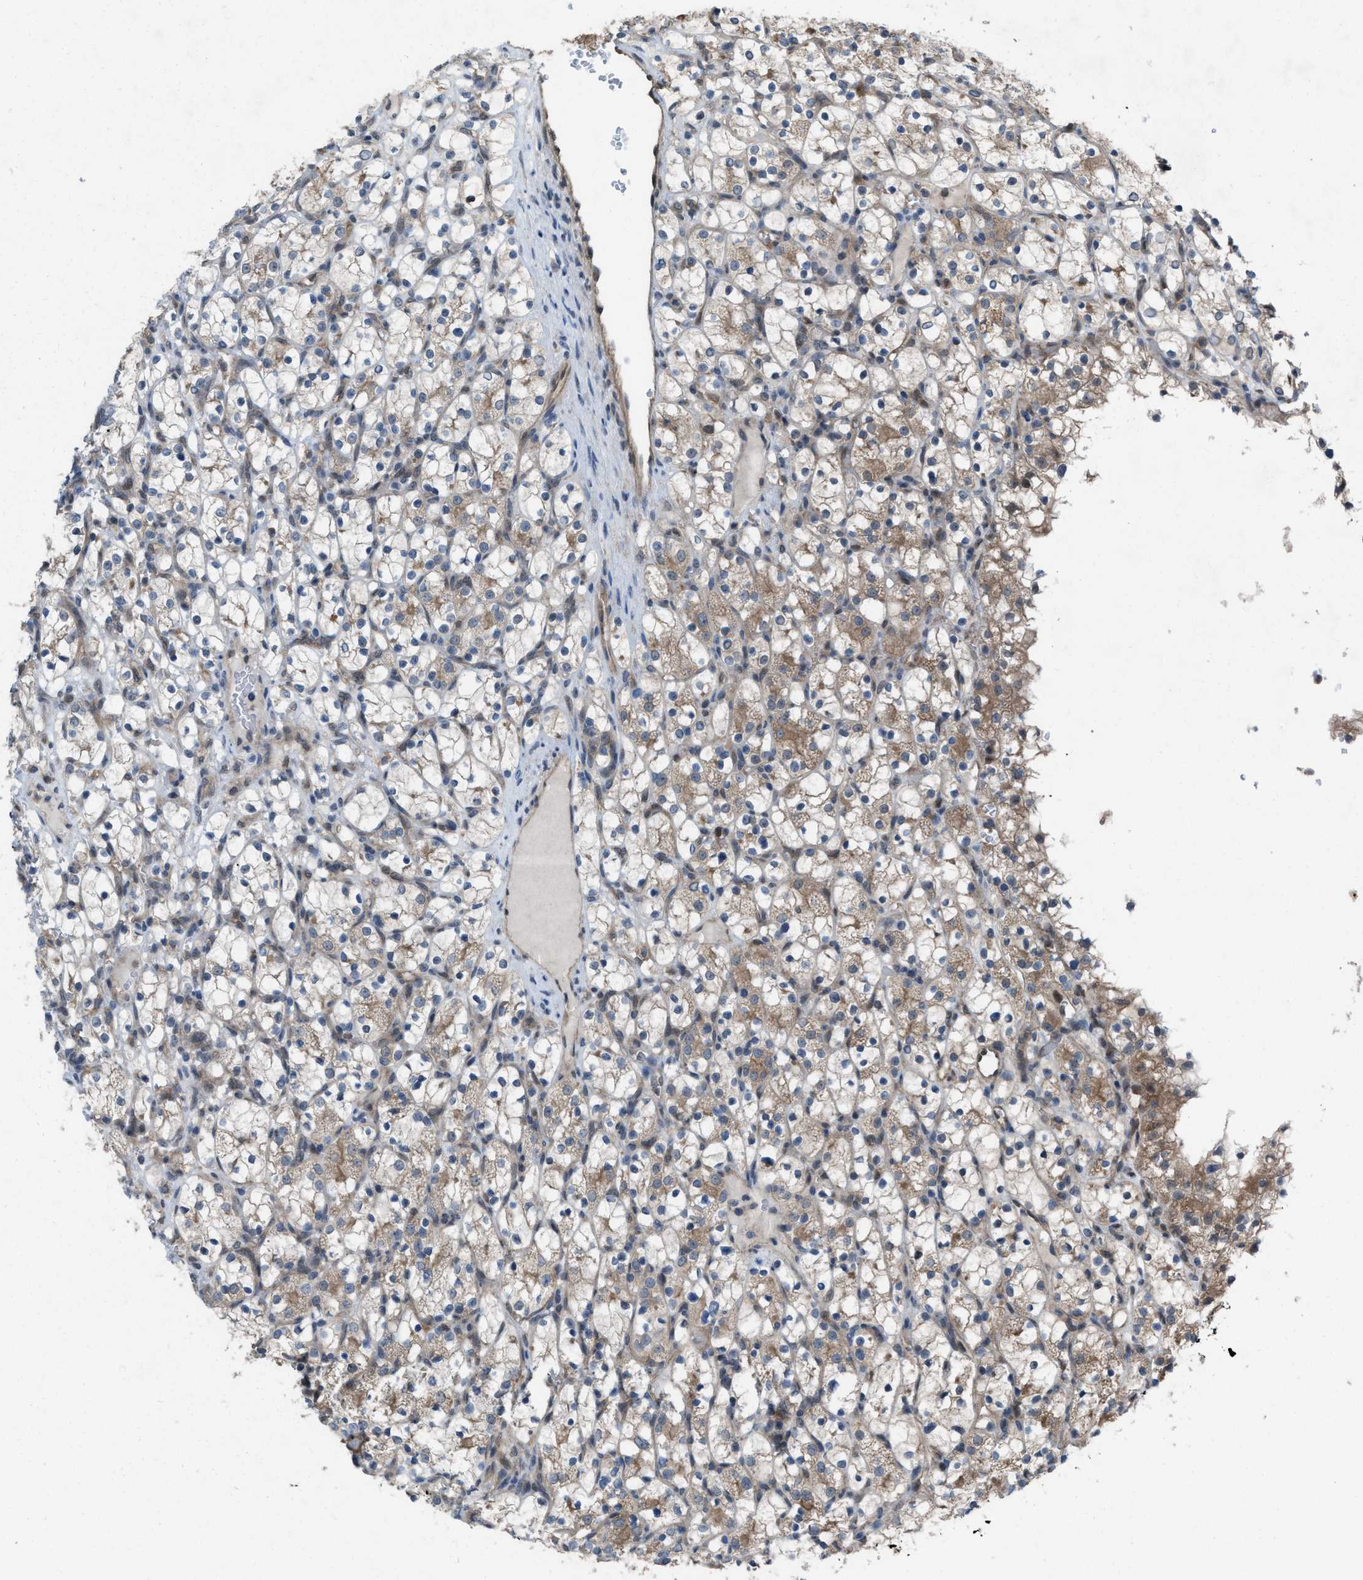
{"staining": {"intensity": "weak", "quantity": "<25%", "location": "cytoplasmic/membranous"}, "tissue": "renal cancer", "cell_type": "Tumor cells", "image_type": "cancer", "snomed": [{"axis": "morphology", "description": "Adenocarcinoma, NOS"}, {"axis": "topography", "description": "Kidney"}], "caption": "Human renal adenocarcinoma stained for a protein using immunohistochemistry (IHC) displays no positivity in tumor cells.", "gene": "PLAA", "patient": {"sex": "female", "age": 69}}